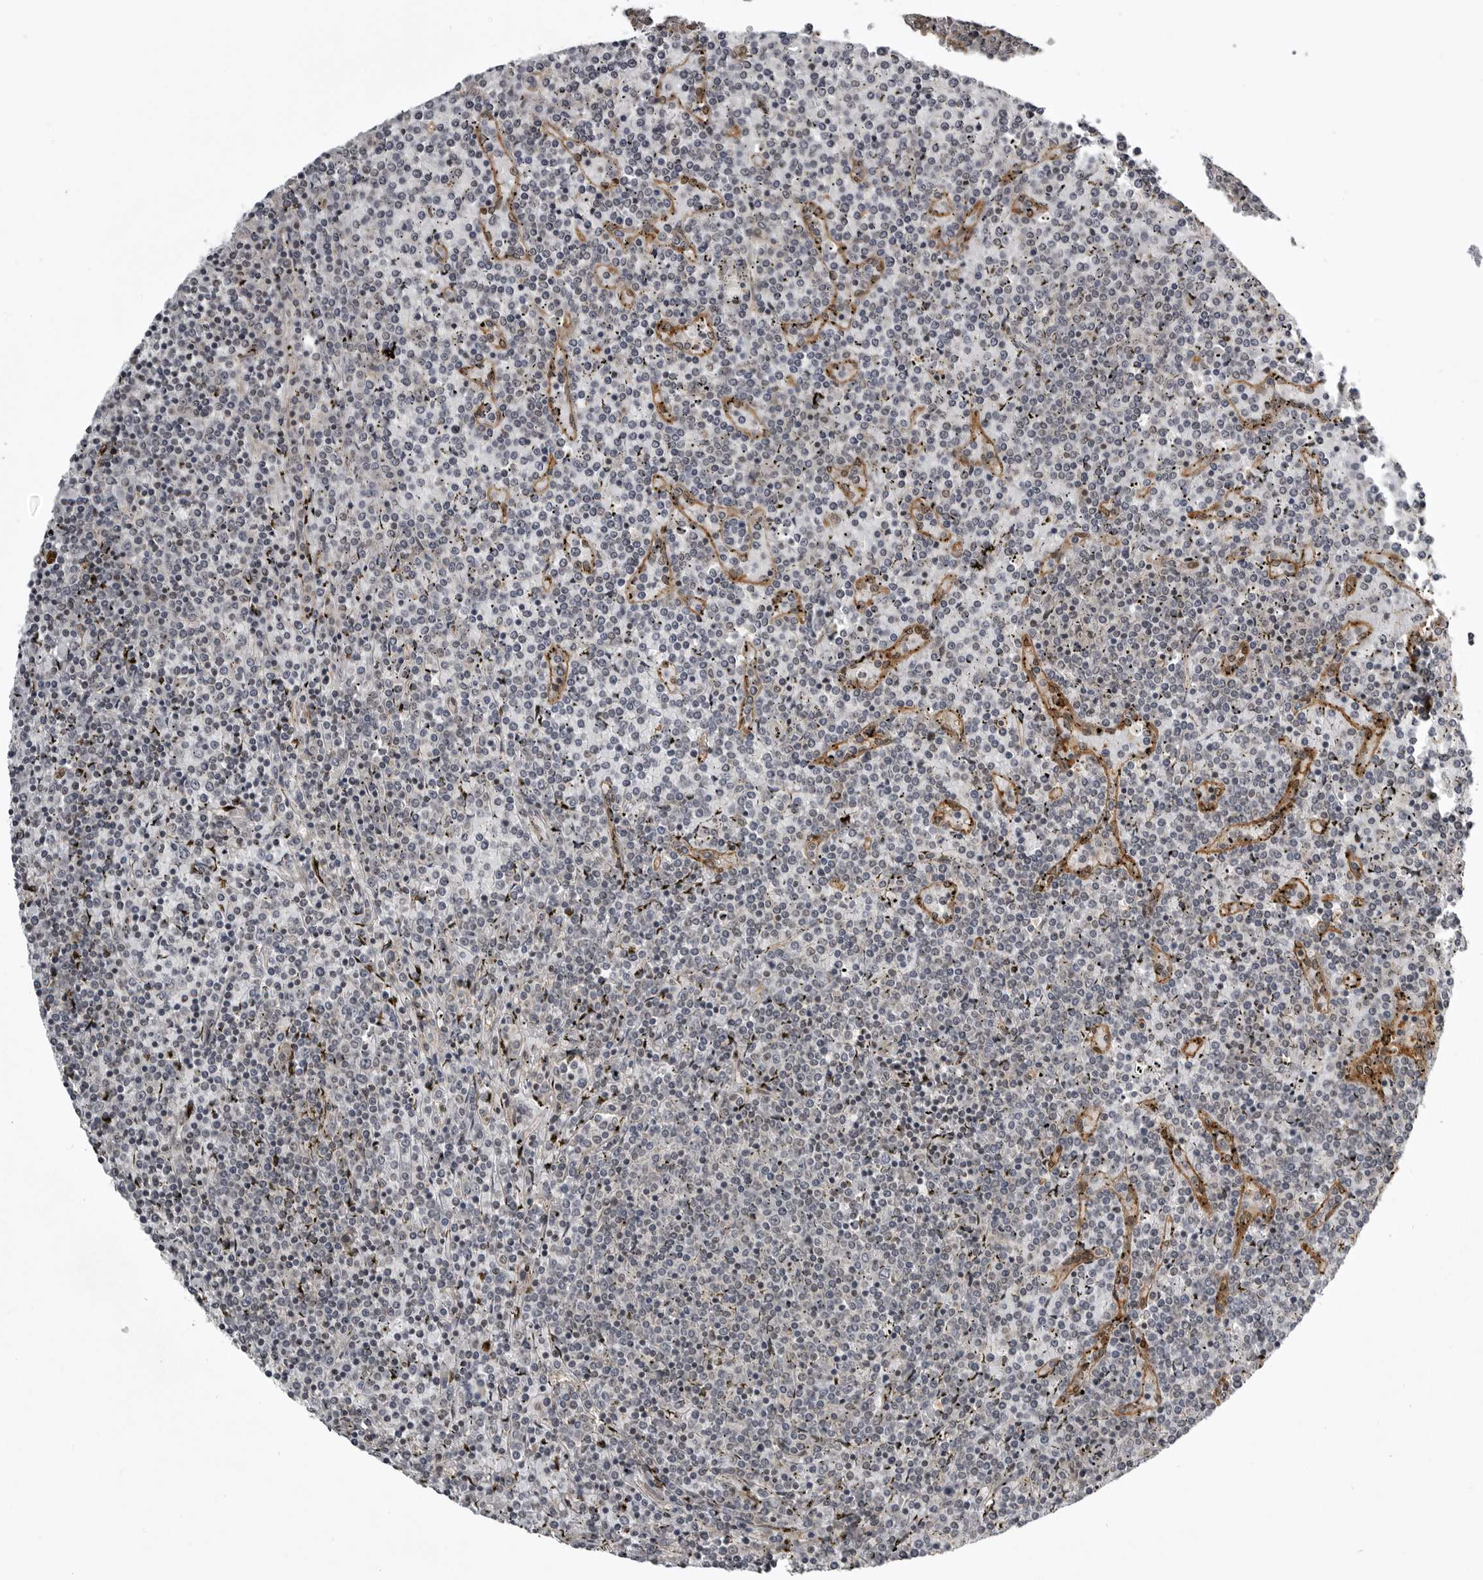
{"staining": {"intensity": "negative", "quantity": "none", "location": "none"}, "tissue": "lymphoma", "cell_type": "Tumor cells", "image_type": "cancer", "snomed": [{"axis": "morphology", "description": "Malignant lymphoma, non-Hodgkin's type, Low grade"}, {"axis": "topography", "description": "Spleen"}], "caption": "Lymphoma was stained to show a protein in brown. There is no significant positivity in tumor cells. Brightfield microscopy of IHC stained with DAB (brown) and hematoxylin (blue), captured at high magnification.", "gene": "SNX16", "patient": {"sex": "female", "age": 19}}